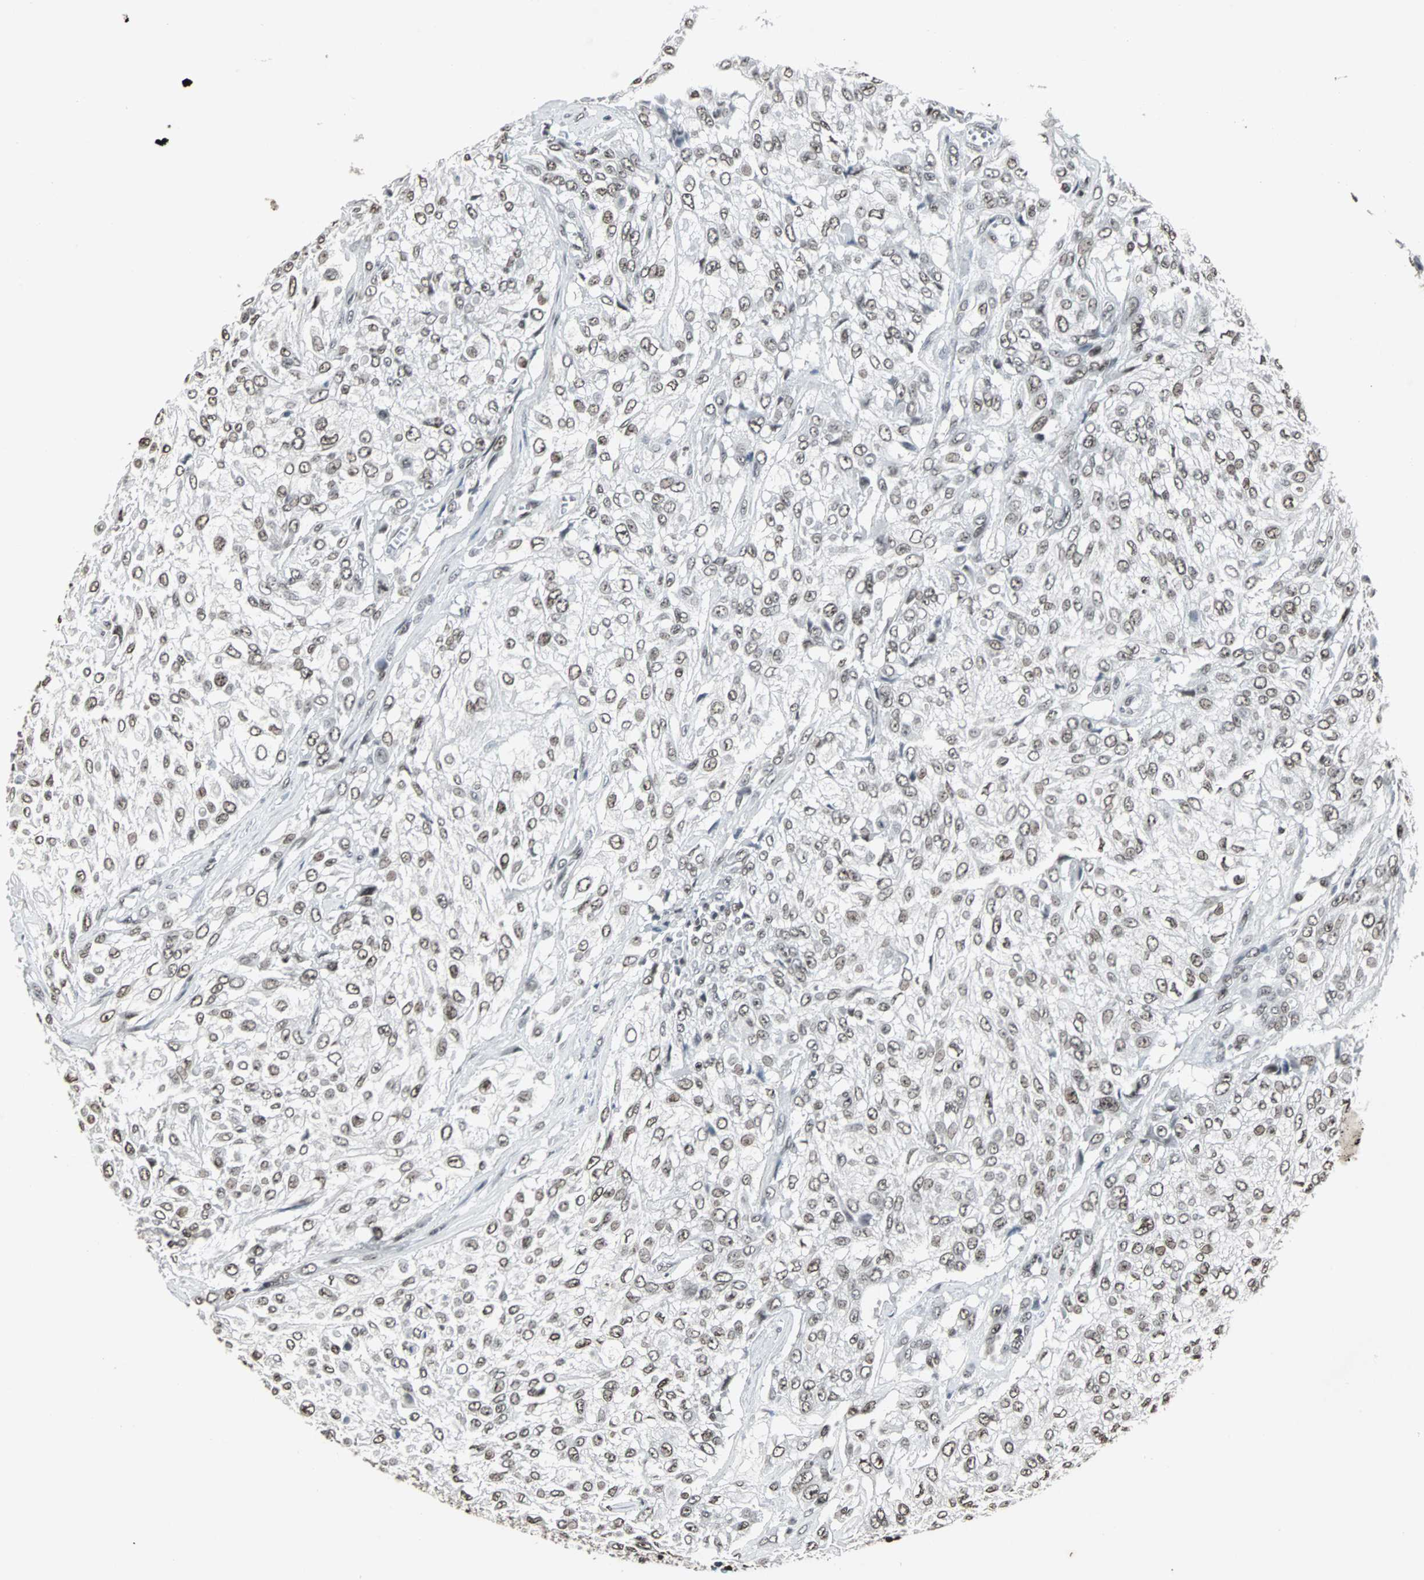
{"staining": {"intensity": "weak", "quantity": ">75%", "location": "nuclear"}, "tissue": "urothelial cancer", "cell_type": "Tumor cells", "image_type": "cancer", "snomed": [{"axis": "morphology", "description": "Urothelial carcinoma, High grade"}, {"axis": "topography", "description": "Urinary bladder"}], "caption": "Immunohistochemistry of urothelial cancer demonstrates low levels of weak nuclear staining in about >75% of tumor cells.", "gene": "PNKP", "patient": {"sex": "male", "age": 57}}